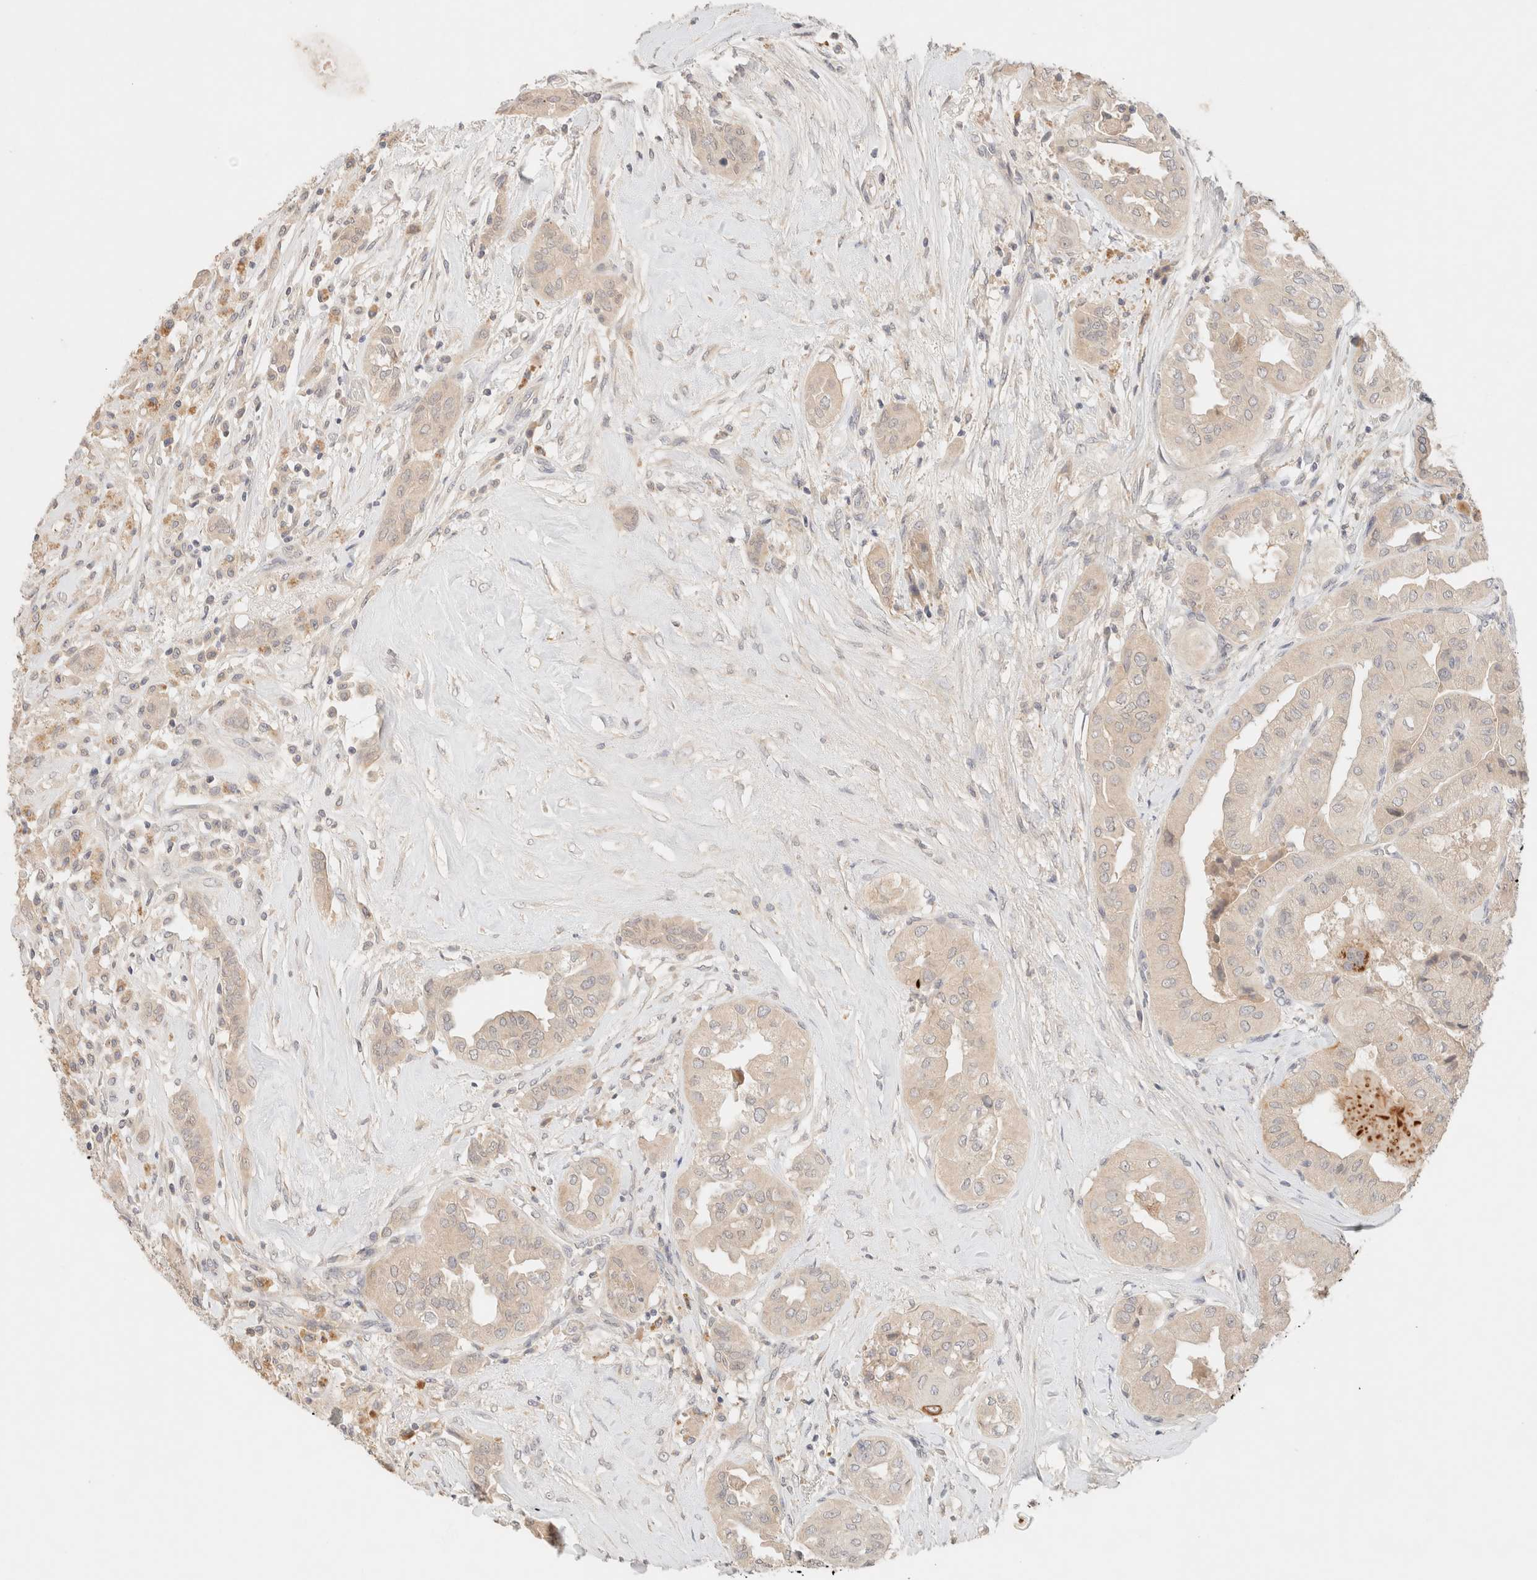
{"staining": {"intensity": "negative", "quantity": "none", "location": "none"}, "tissue": "thyroid cancer", "cell_type": "Tumor cells", "image_type": "cancer", "snomed": [{"axis": "morphology", "description": "Papillary adenocarcinoma, NOS"}, {"axis": "topography", "description": "Thyroid gland"}], "caption": "The micrograph reveals no significant expression in tumor cells of thyroid papillary adenocarcinoma.", "gene": "SARM1", "patient": {"sex": "female", "age": 59}}